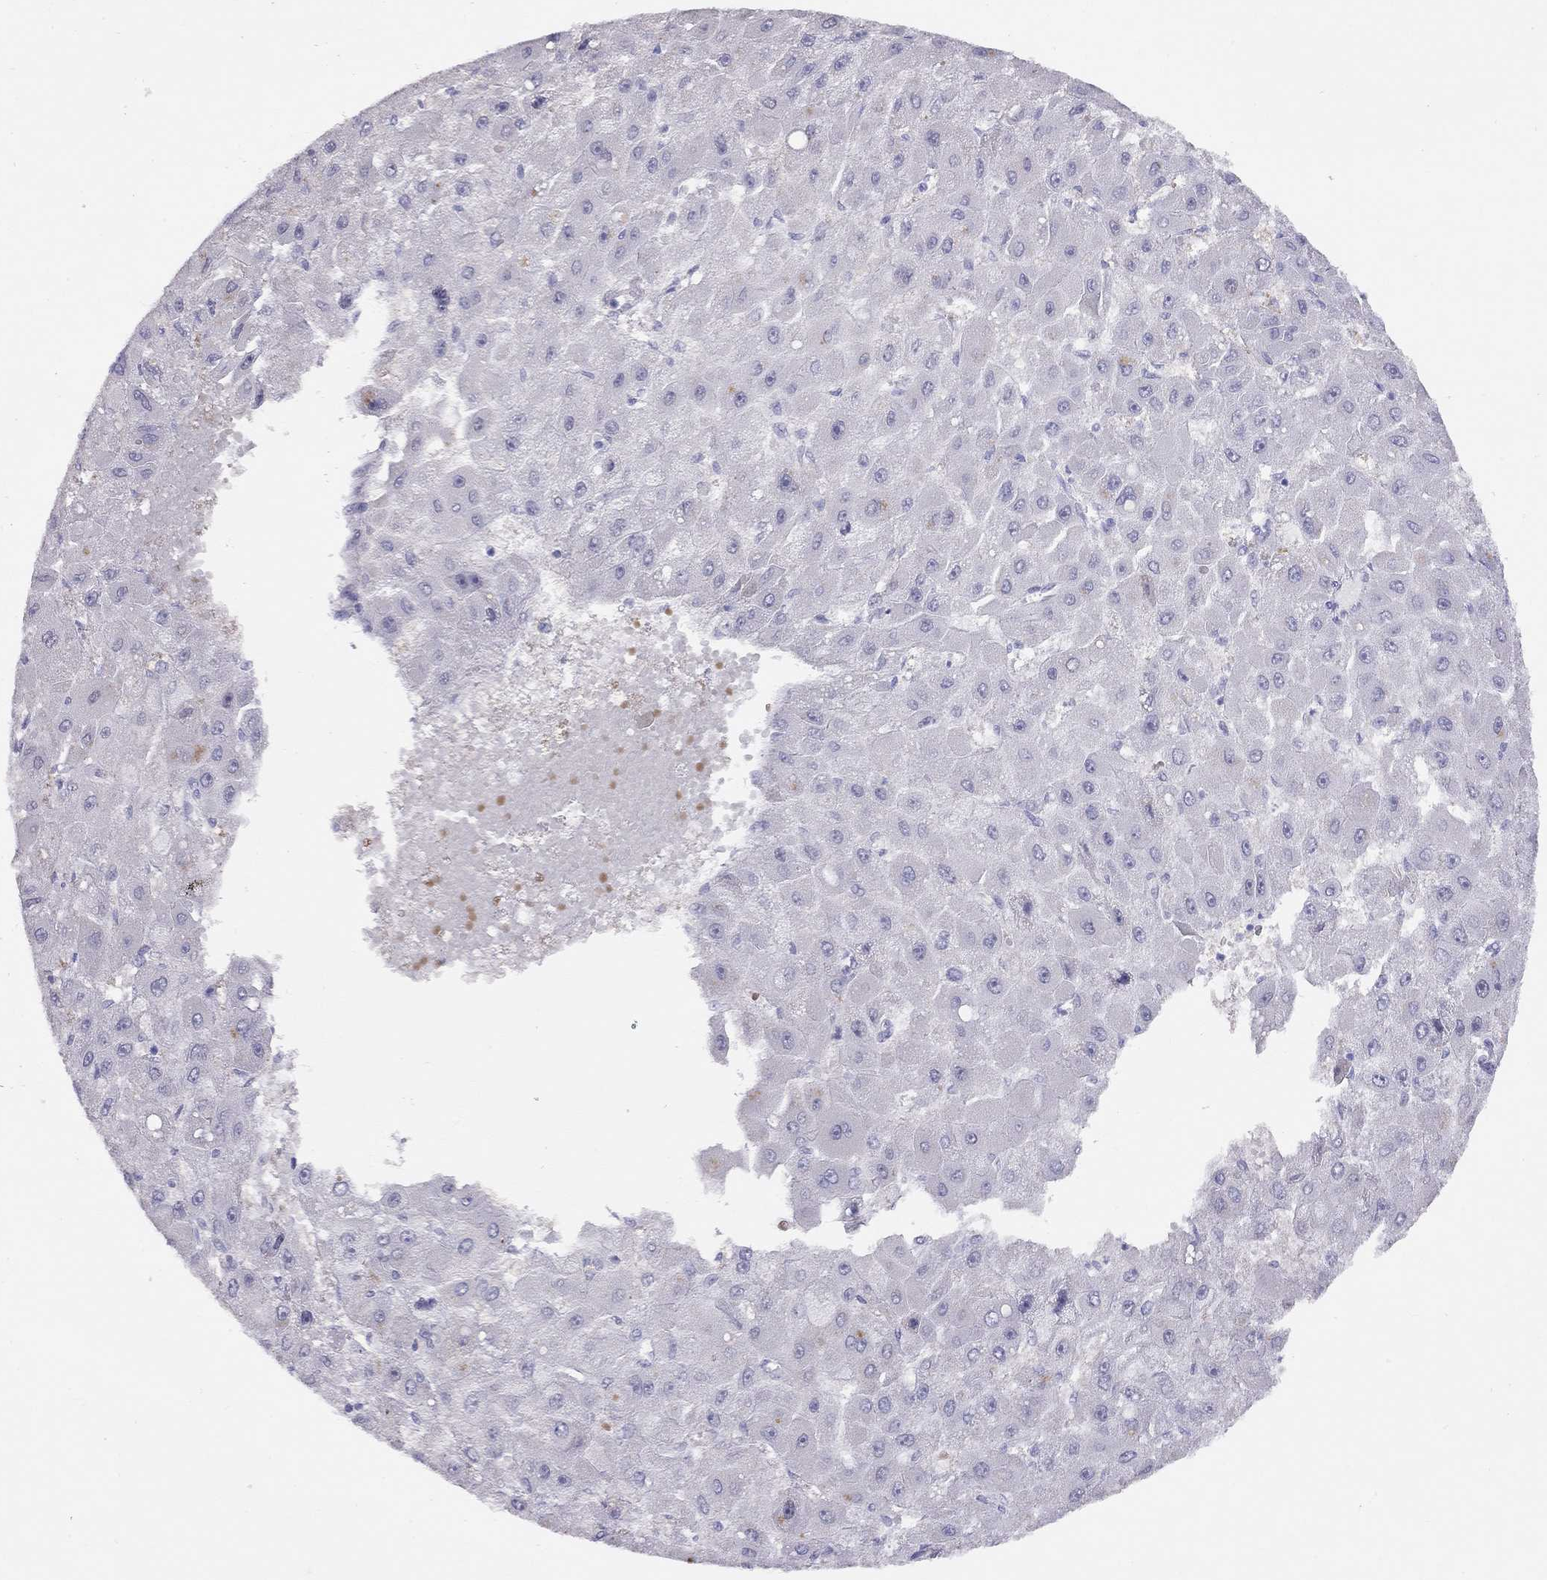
{"staining": {"intensity": "negative", "quantity": "none", "location": "none"}, "tissue": "liver cancer", "cell_type": "Tumor cells", "image_type": "cancer", "snomed": [{"axis": "morphology", "description": "Carcinoma, Hepatocellular, NOS"}, {"axis": "topography", "description": "Liver"}], "caption": "Image shows no protein positivity in tumor cells of liver hepatocellular carcinoma tissue.", "gene": "LRIT2", "patient": {"sex": "female", "age": 25}}